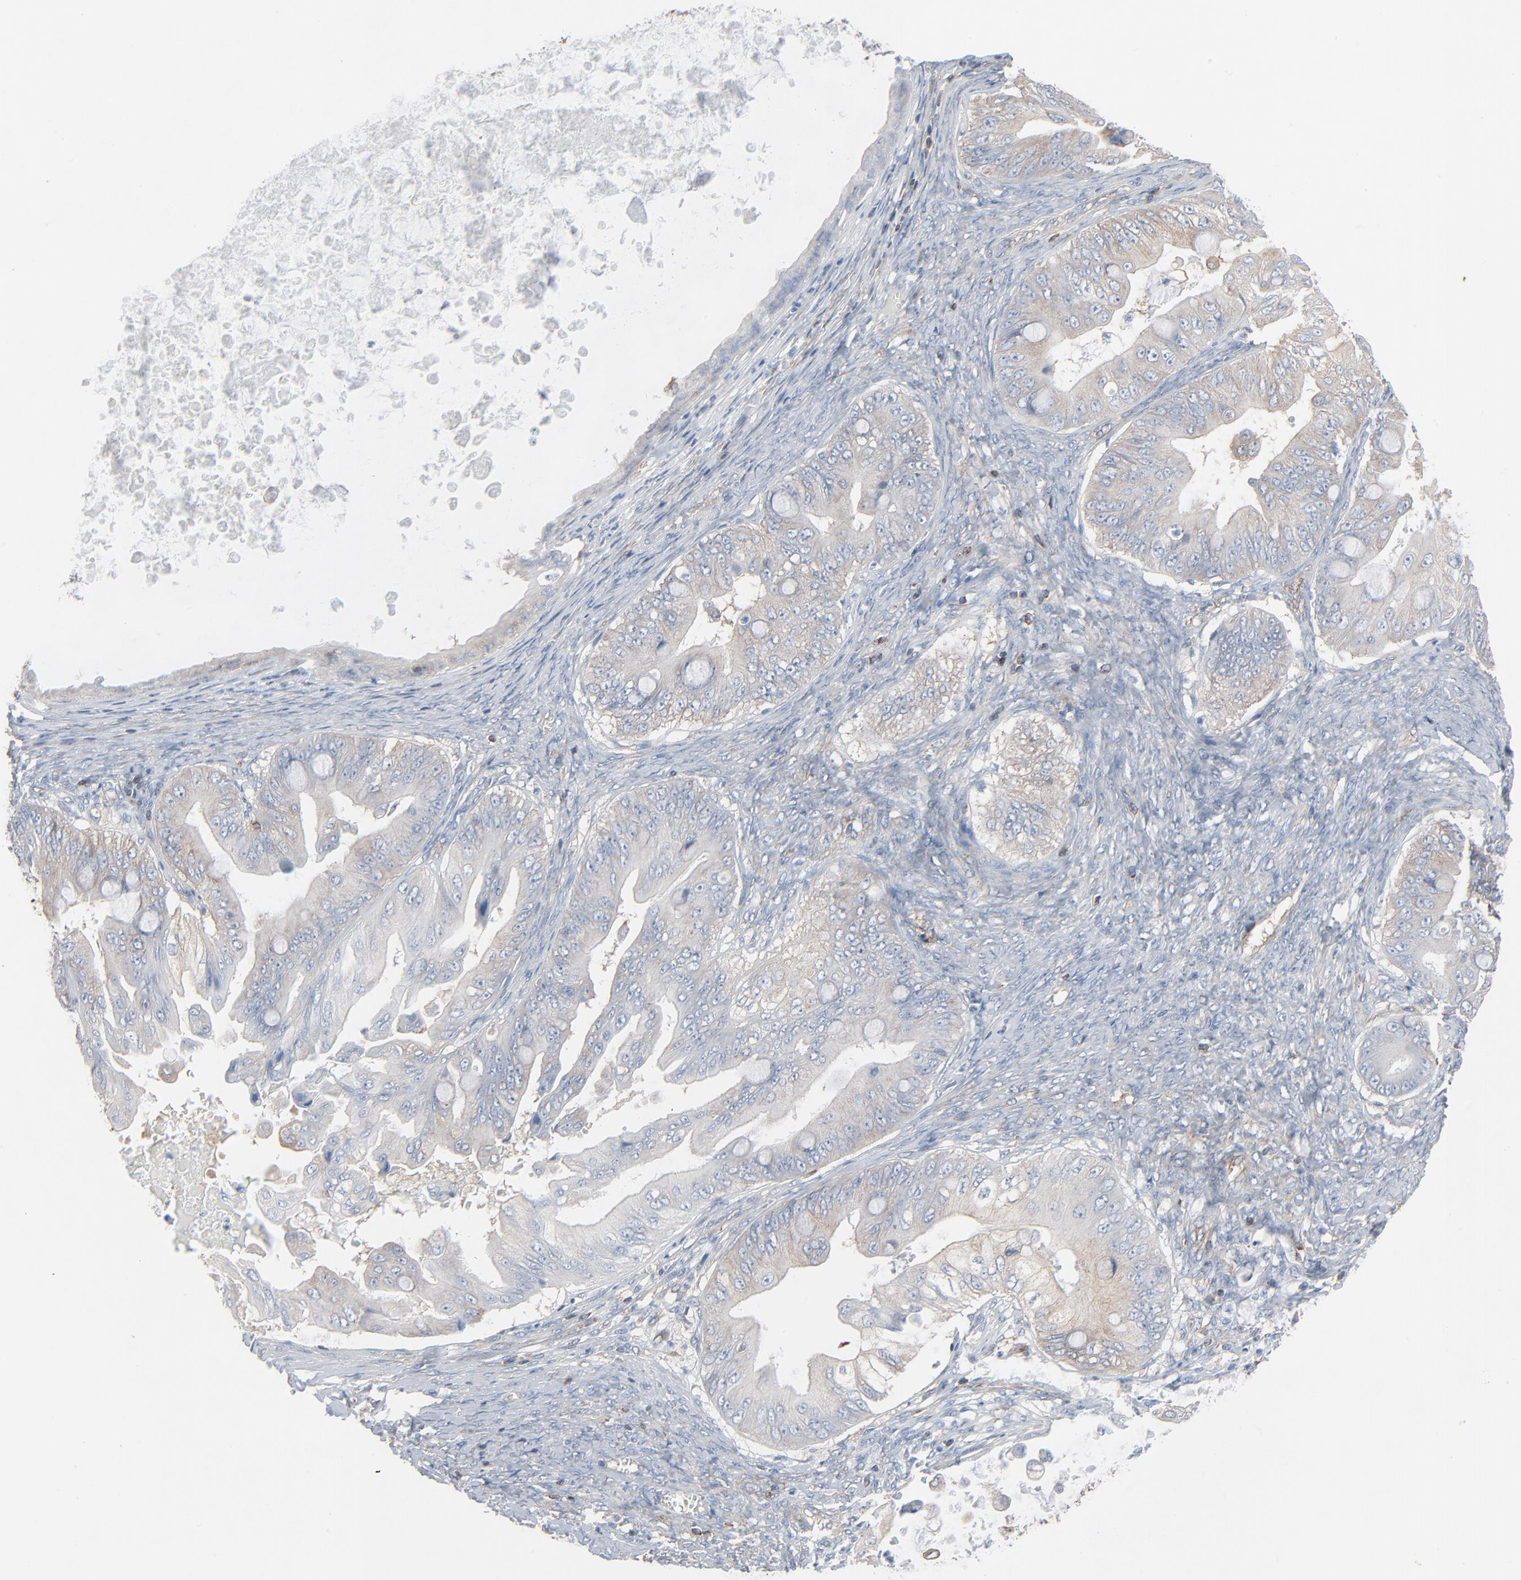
{"staining": {"intensity": "weak", "quantity": "<25%", "location": "cytoplasmic/membranous"}, "tissue": "ovarian cancer", "cell_type": "Tumor cells", "image_type": "cancer", "snomed": [{"axis": "morphology", "description": "Cystadenocarcinoma, mucinous, NOS"}, {"axis": "topography", "description": "Ovary"}], "caption": "Immunohistochemical staining of mucinous cystadenocarcinoma (ovarian) shows no significant staining in tumor cells.", "gene": "OPTN", "patient": {"sex": "female", "age": 37}}